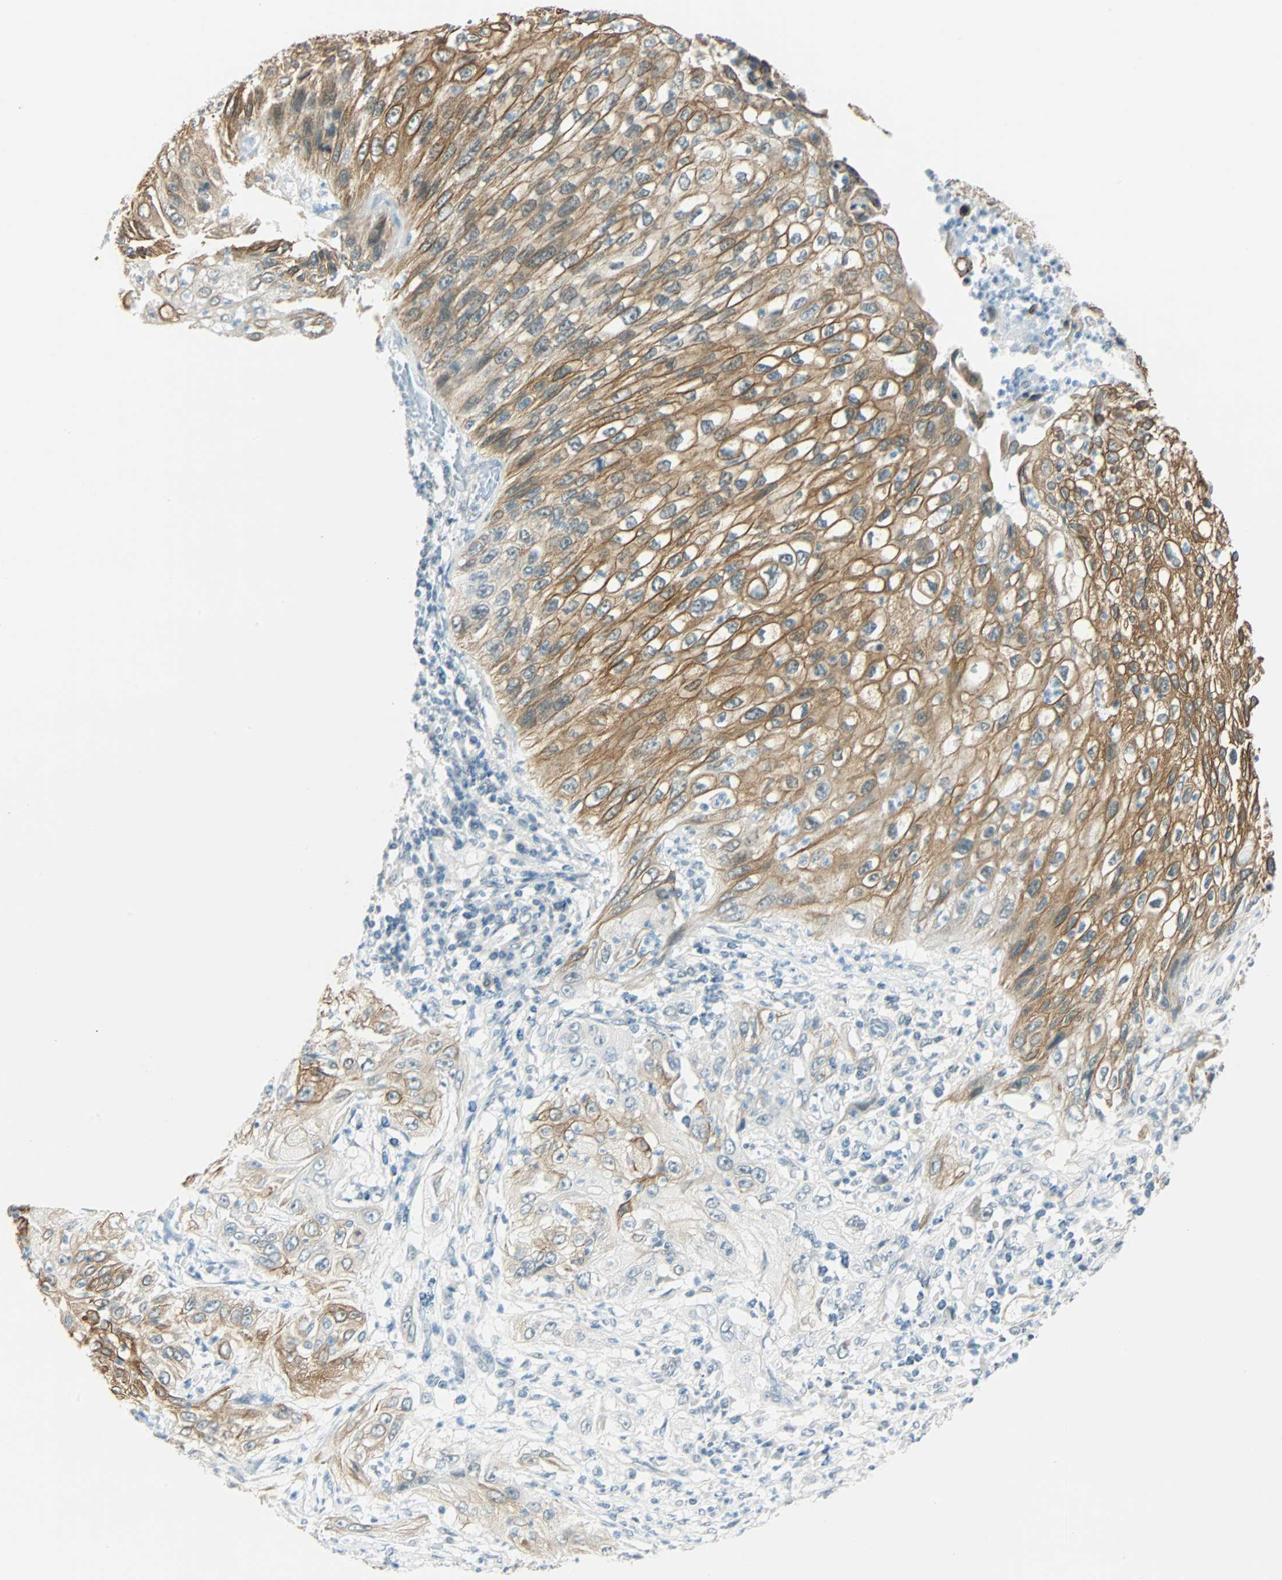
{"staining": {"intensity": "strong", "quantity": ">75%", "location": "cytoplasmic/membranous"}, "tissue": "lung cancer", "cell_type": "Tumor cells", "image_type": "cancer", "snomed": [{"axis": "morphology", "description": "Inflammation, NOS"}, {"axis": "morphology", "description": "Squamous cell carcinoma, NOS"}, {"axis": "topography", "description": "Lymph node"}, {"axis": "topography", "description": "Soft tissue"}, {"axis": "topography", "description": "Lung"}], "caption": "Lung cancer (squamous cell carcinoma) stained with a brown dye displays strong cytoplasmic/membranous positive expression in approximately >75% of tumor cells.", "gene": "NELFE", "patient": {"sex": "male", "age": 66}}